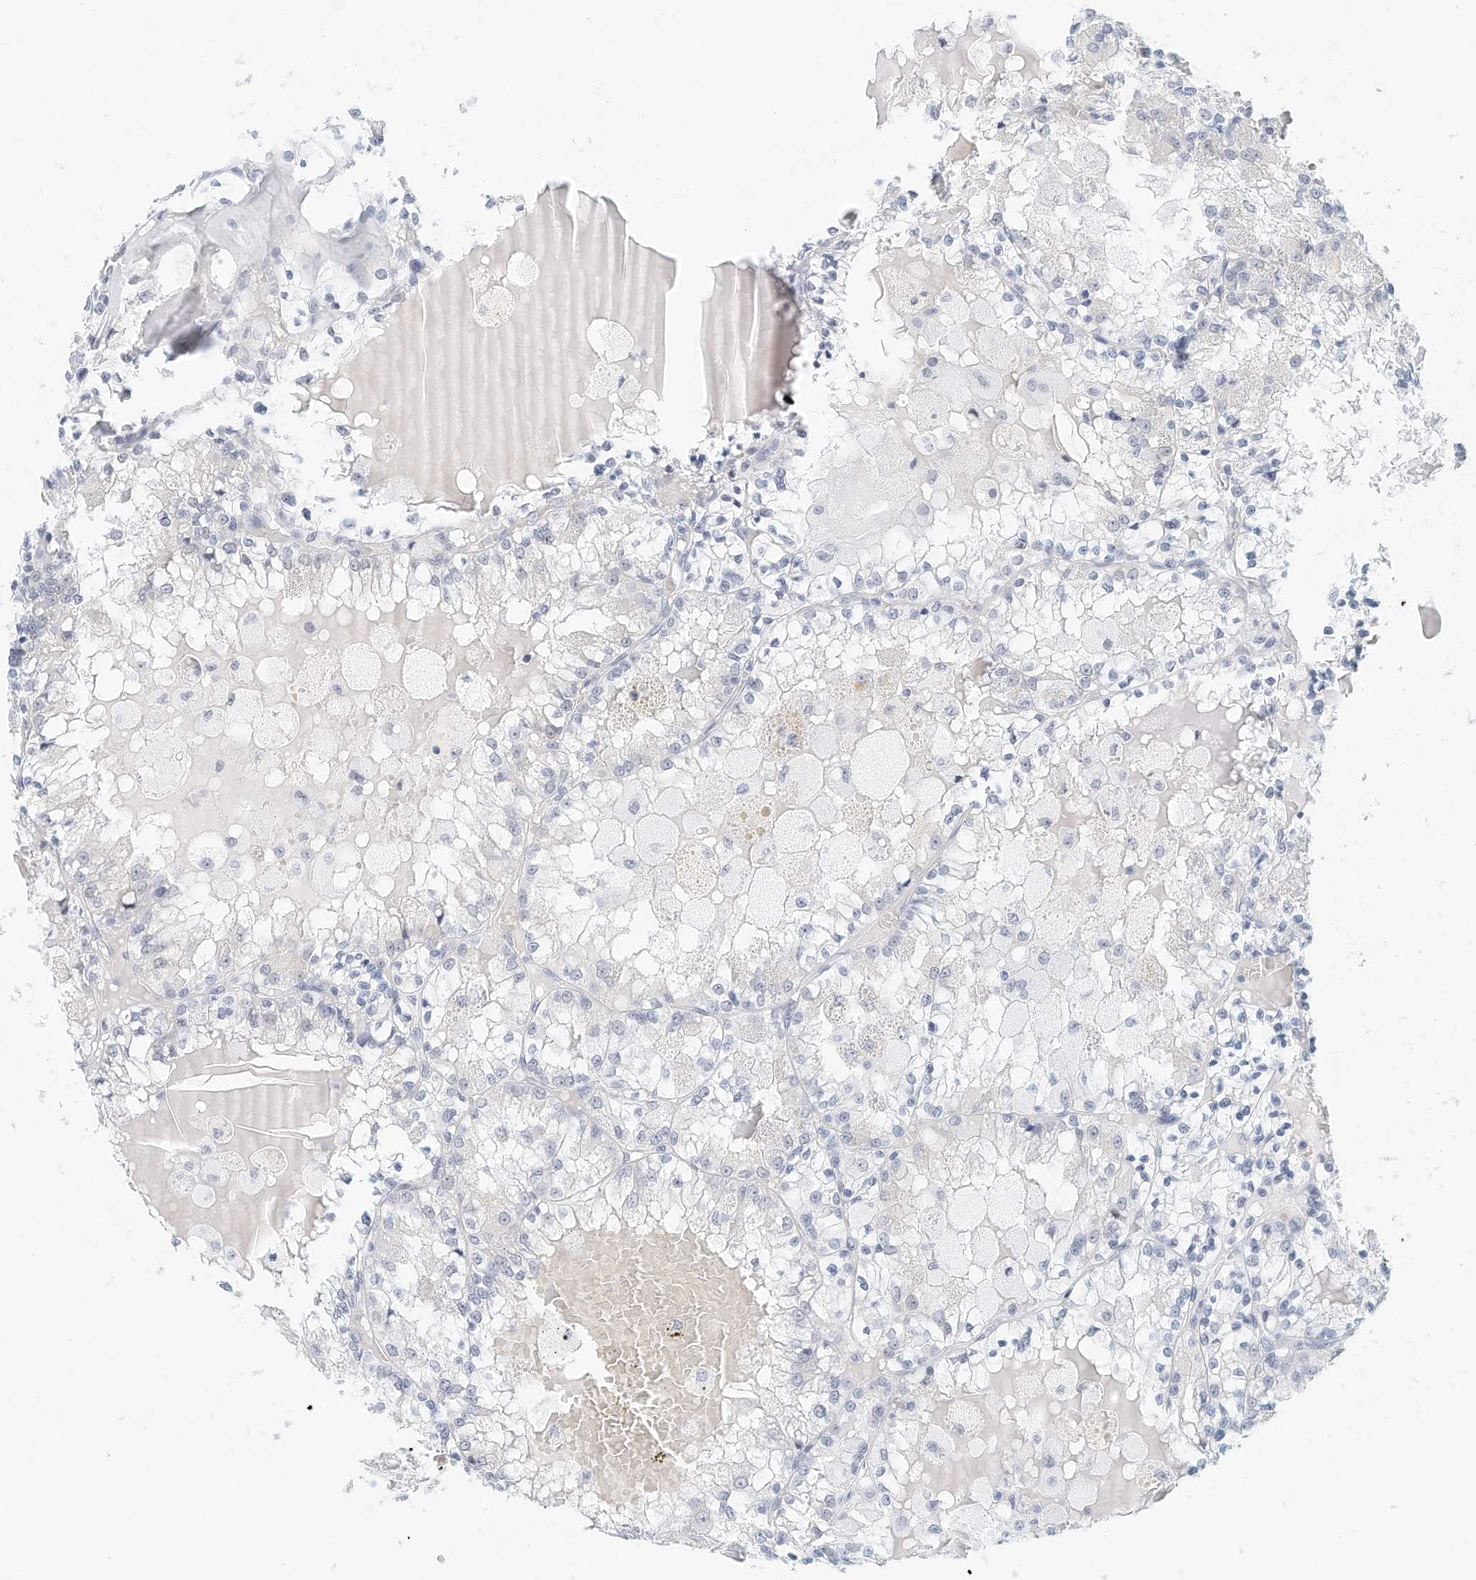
{"staining": {"intensity": "negative", "quantity": "none", "location": "none"}, "tissue": "renal cancer", "cell_type": "Tumor cells", "image_type": "cancer", "snomed": [{"axis": "morphology", "description": "Adenocarcinoma, NOS"}, {"axis": "topography", "description": "Kidney"}], "caption": "This is an immunohistochemistry (IHC) image of human renal adenocarcinoma. There is no expression in tumor cells.", "gene": "ARHGAP28", "patient": {"sex": "female", "age": 56}}